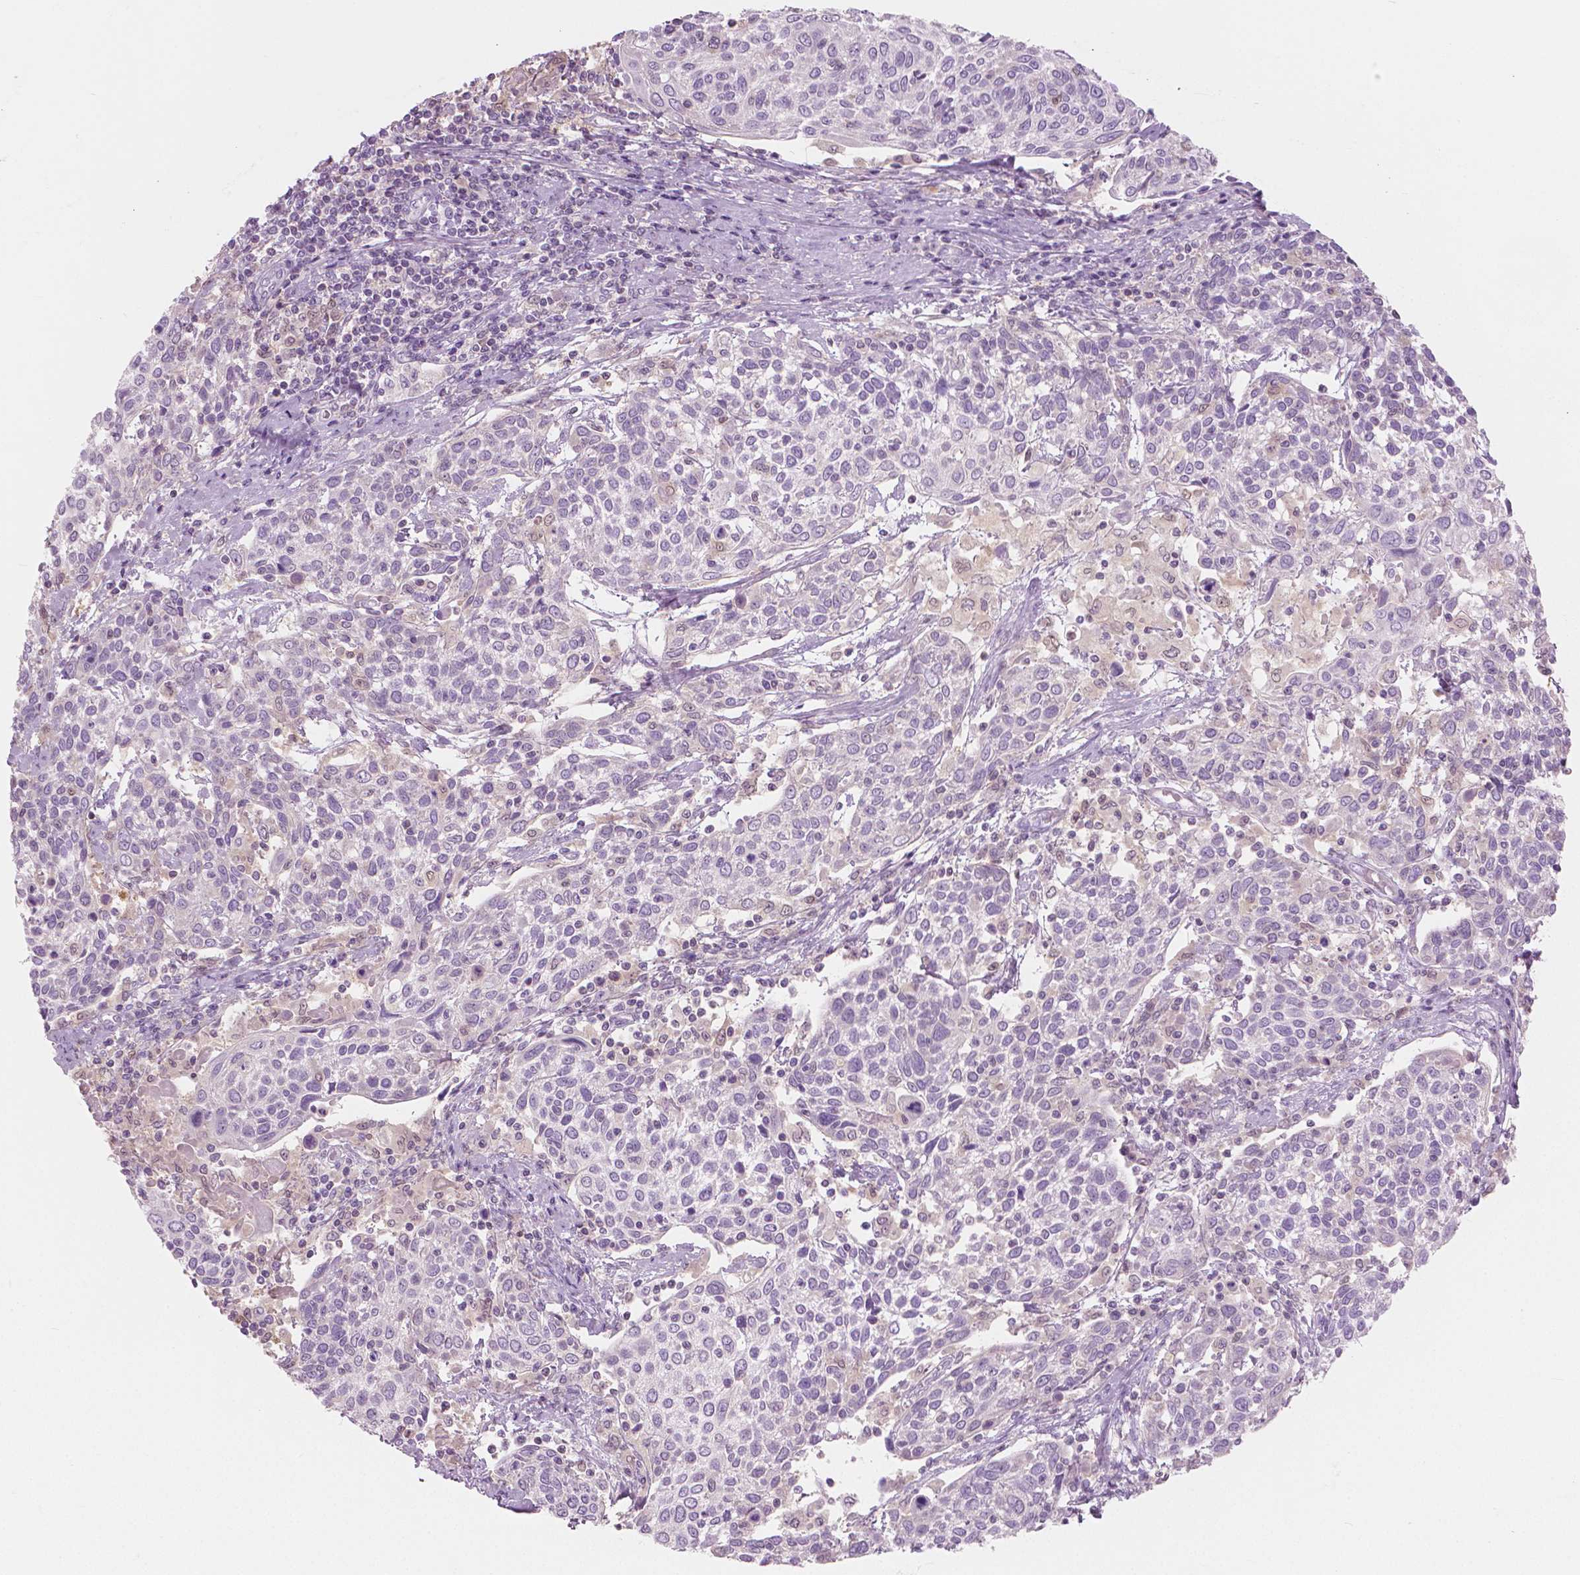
{"staining": {"intensity": "negative", "quantity": "none", "location": "none"}, "tissue": "cervical cancer", "cell_type": "Tumor cells", "image_type": "cancer", "snomed": [{"axis": "morphology", "description": "Squamous cell carcinoma, NOS"}, {"axis": "topography", "description": "Cervix"}], "caption": "Tumor cells show no significant expression in cervical cancer.", "gene": "GALM", "patient": {"sex": "female", "age": 61}}